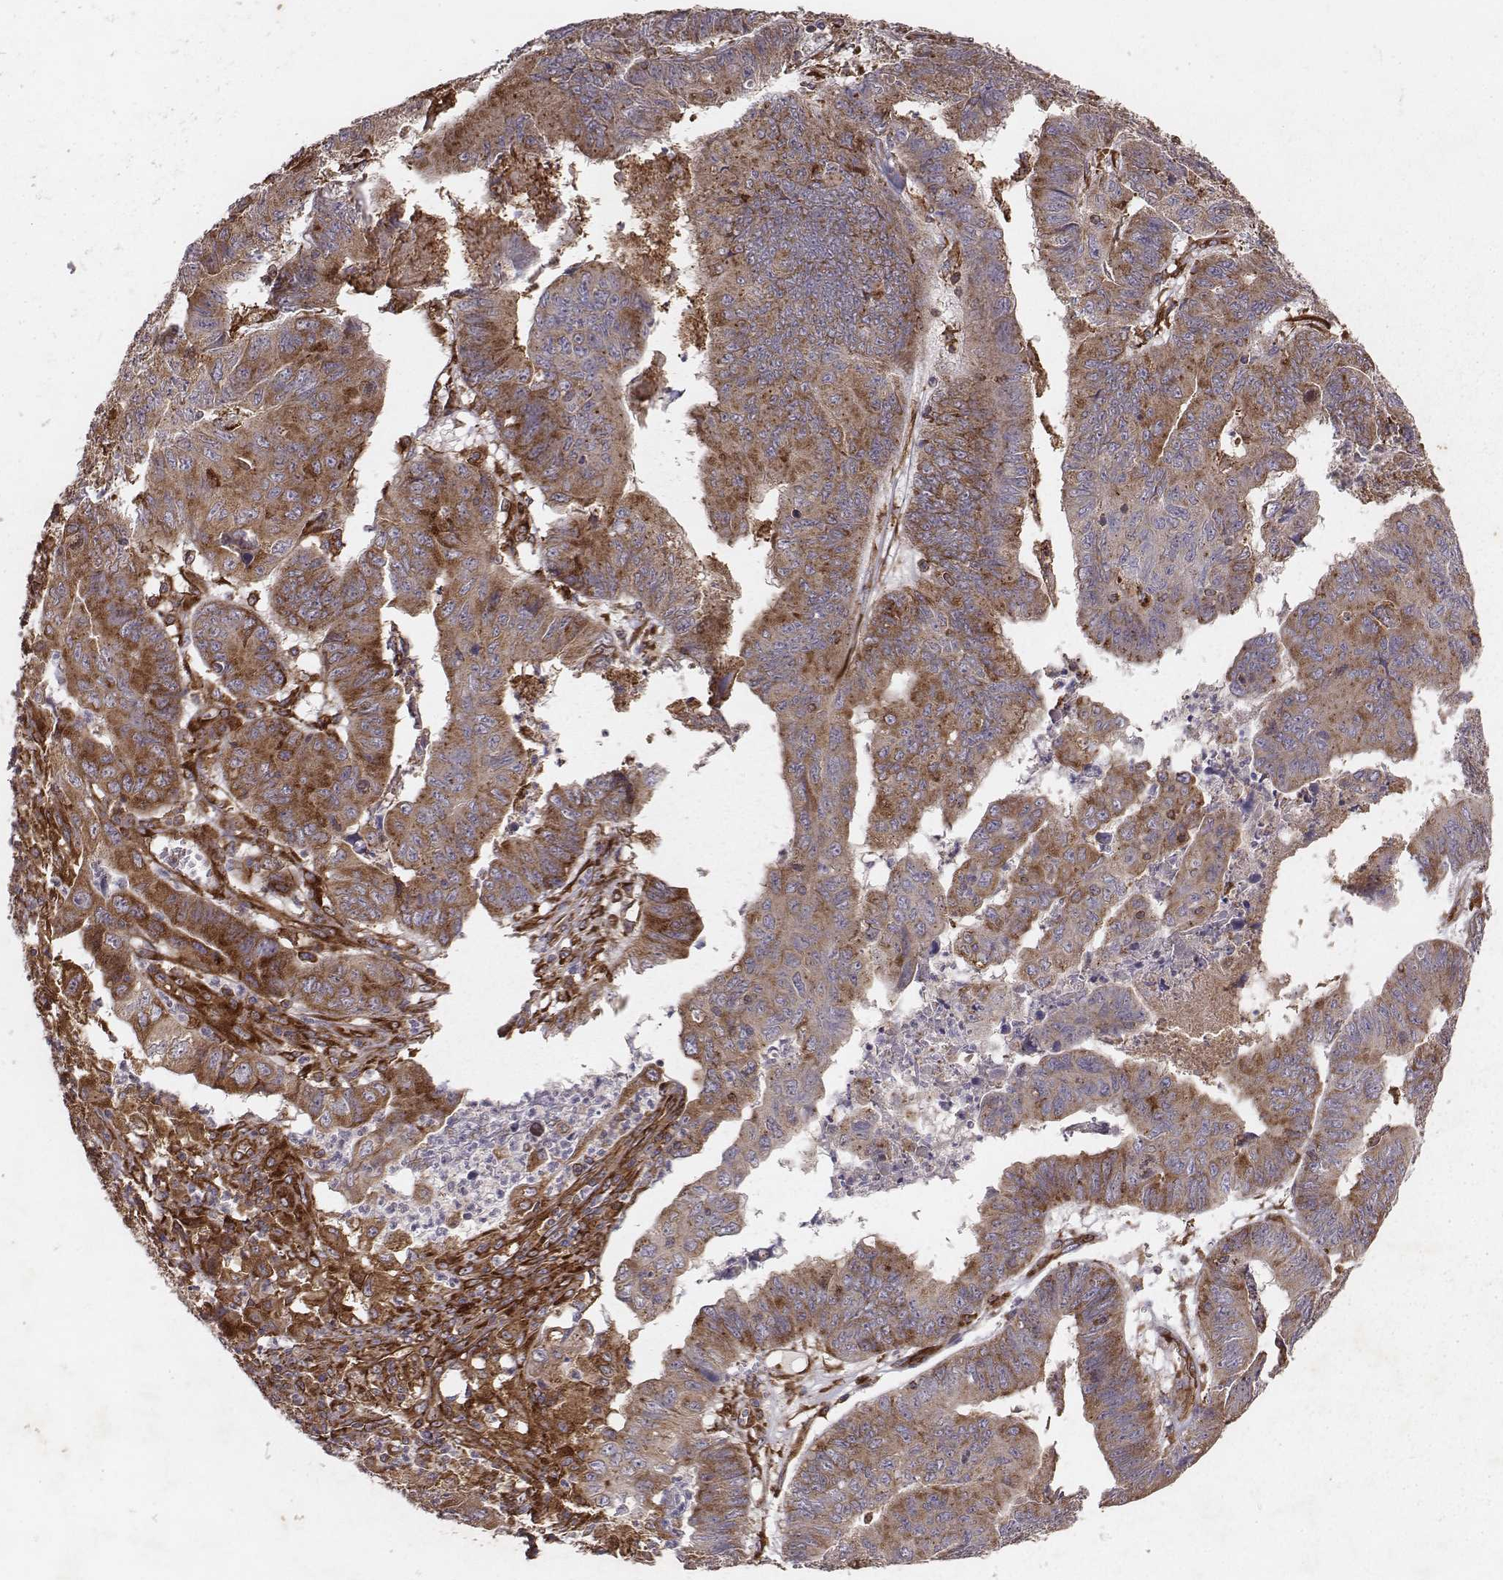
{"staining": {"intensity": "moderate", "quantity": ">75%", "location": "cytoplasmic/membranous"}, "tissue": "stomach cancer", "cell_type": "Tumor cells", "image_type": "cancer", "snomed": [{"axis": "morphology", "description": "Adenocarcinoma, NOS"}, {"axis": "topography", "description": "Stomach, lower"}], "caption": "Immunohistochemistry (IHC) (DAB) staining of human stomach cancer exhibits moderate cytoplasmic/membranous protein positivity in approximately >75% of tumor cells. Using DAB (3,3'-diaminobenzidine) (brown) and hematoxylin (blue) stains, captured at high magnification using brightfield microscopy.", "gene": "TXLNA", "patient": {"sex": "male", "age": 77}}